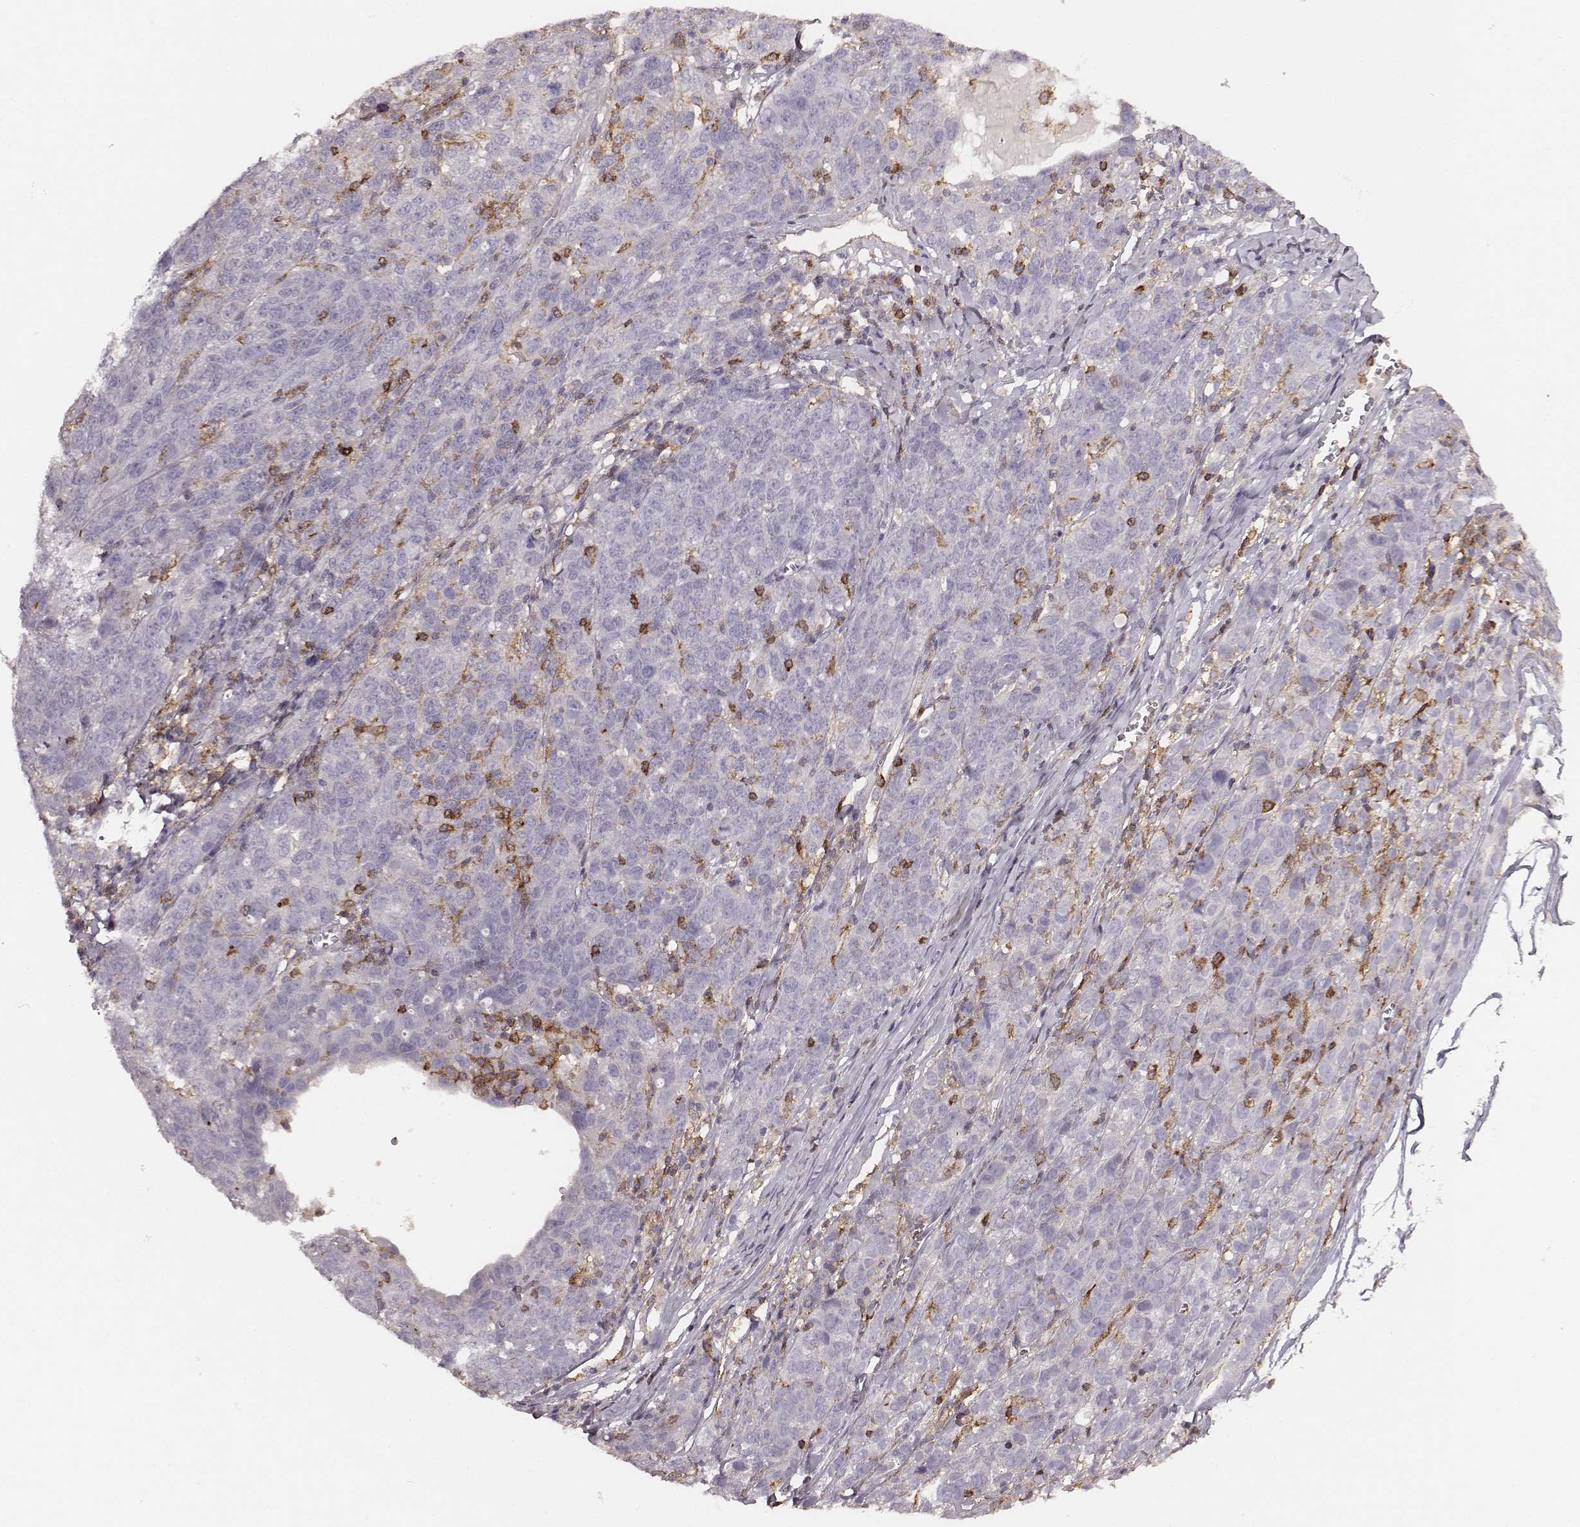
{"staining": {"intensity": "negative", "quantity": "none", "location": "none"}, "tissue": "ovarian cancer", "cell_type": "Tumor cells", "image_type": "cancer", "snomed": [{"axis": "morphology", "description": "Cystadenocarcinoma, serous, NOS"}, {"axis": "topography", "description": "Ovary"}], "caption": "Tumor cells show no significant protein expression in ovarian serous cystadenocarcinoma.", "gene": "ZYX", "patient": {"sex": "female", "age": 71}}